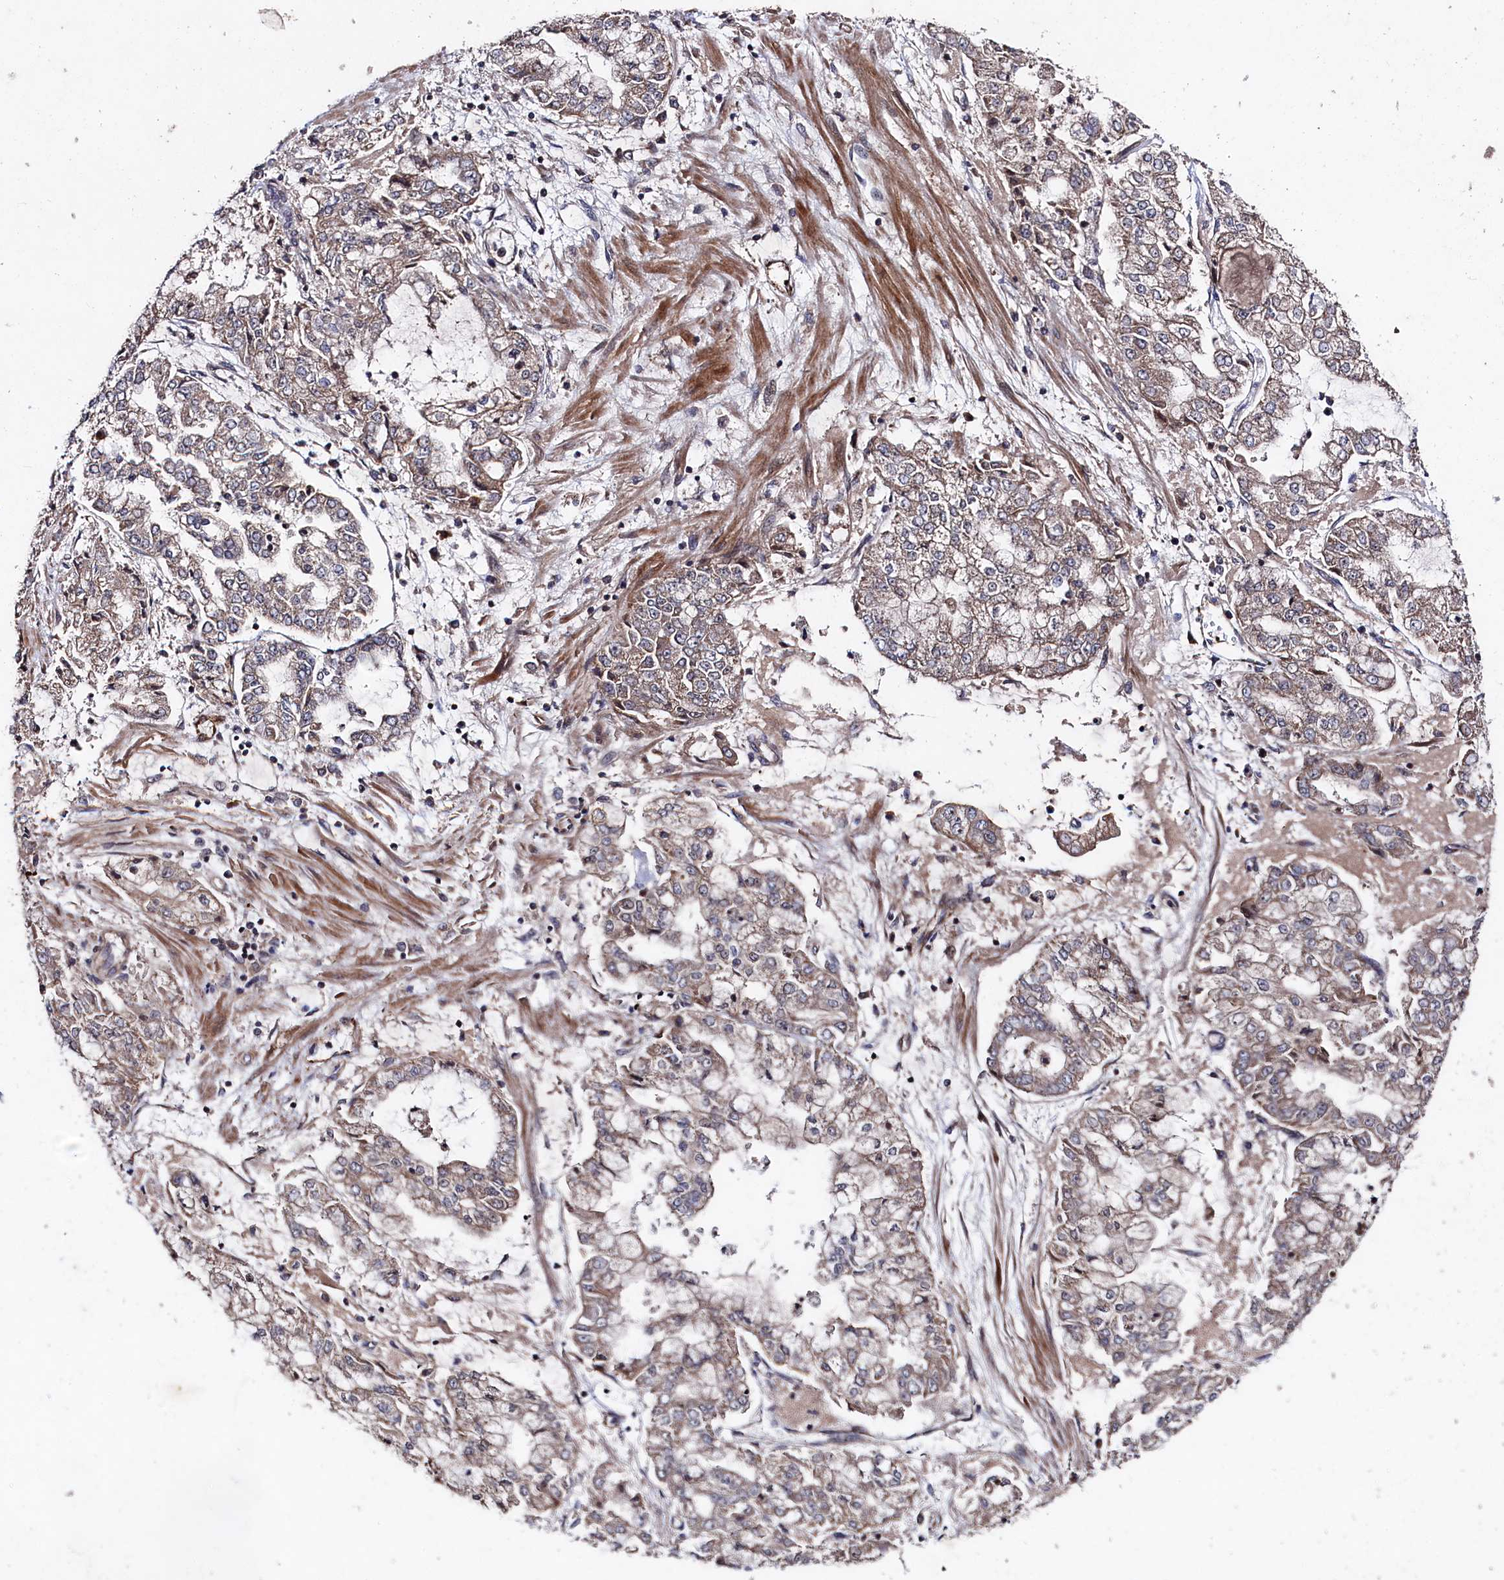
{"staining": {"intensity": "weak", "quantity": "25%-75%", "location": "cytoplasmic/membranous"}, "tissue": "stomach cancer", "cell_type": "Tumor cells", "image_type": "cancer", "snomed": [{"axis": "morphology", "description": "Adenocarcinoma, NOS"}, {"axis": "topography", "description": "Stomach"}], "caption": "Protein analysis of stomach cancer tissue shows weak cytoplasmic/membranous staining in approximately 25%-75% of tumor cells.", "gene": "SUPV3L1", "patient": {"sex": "male", "age": 76}}